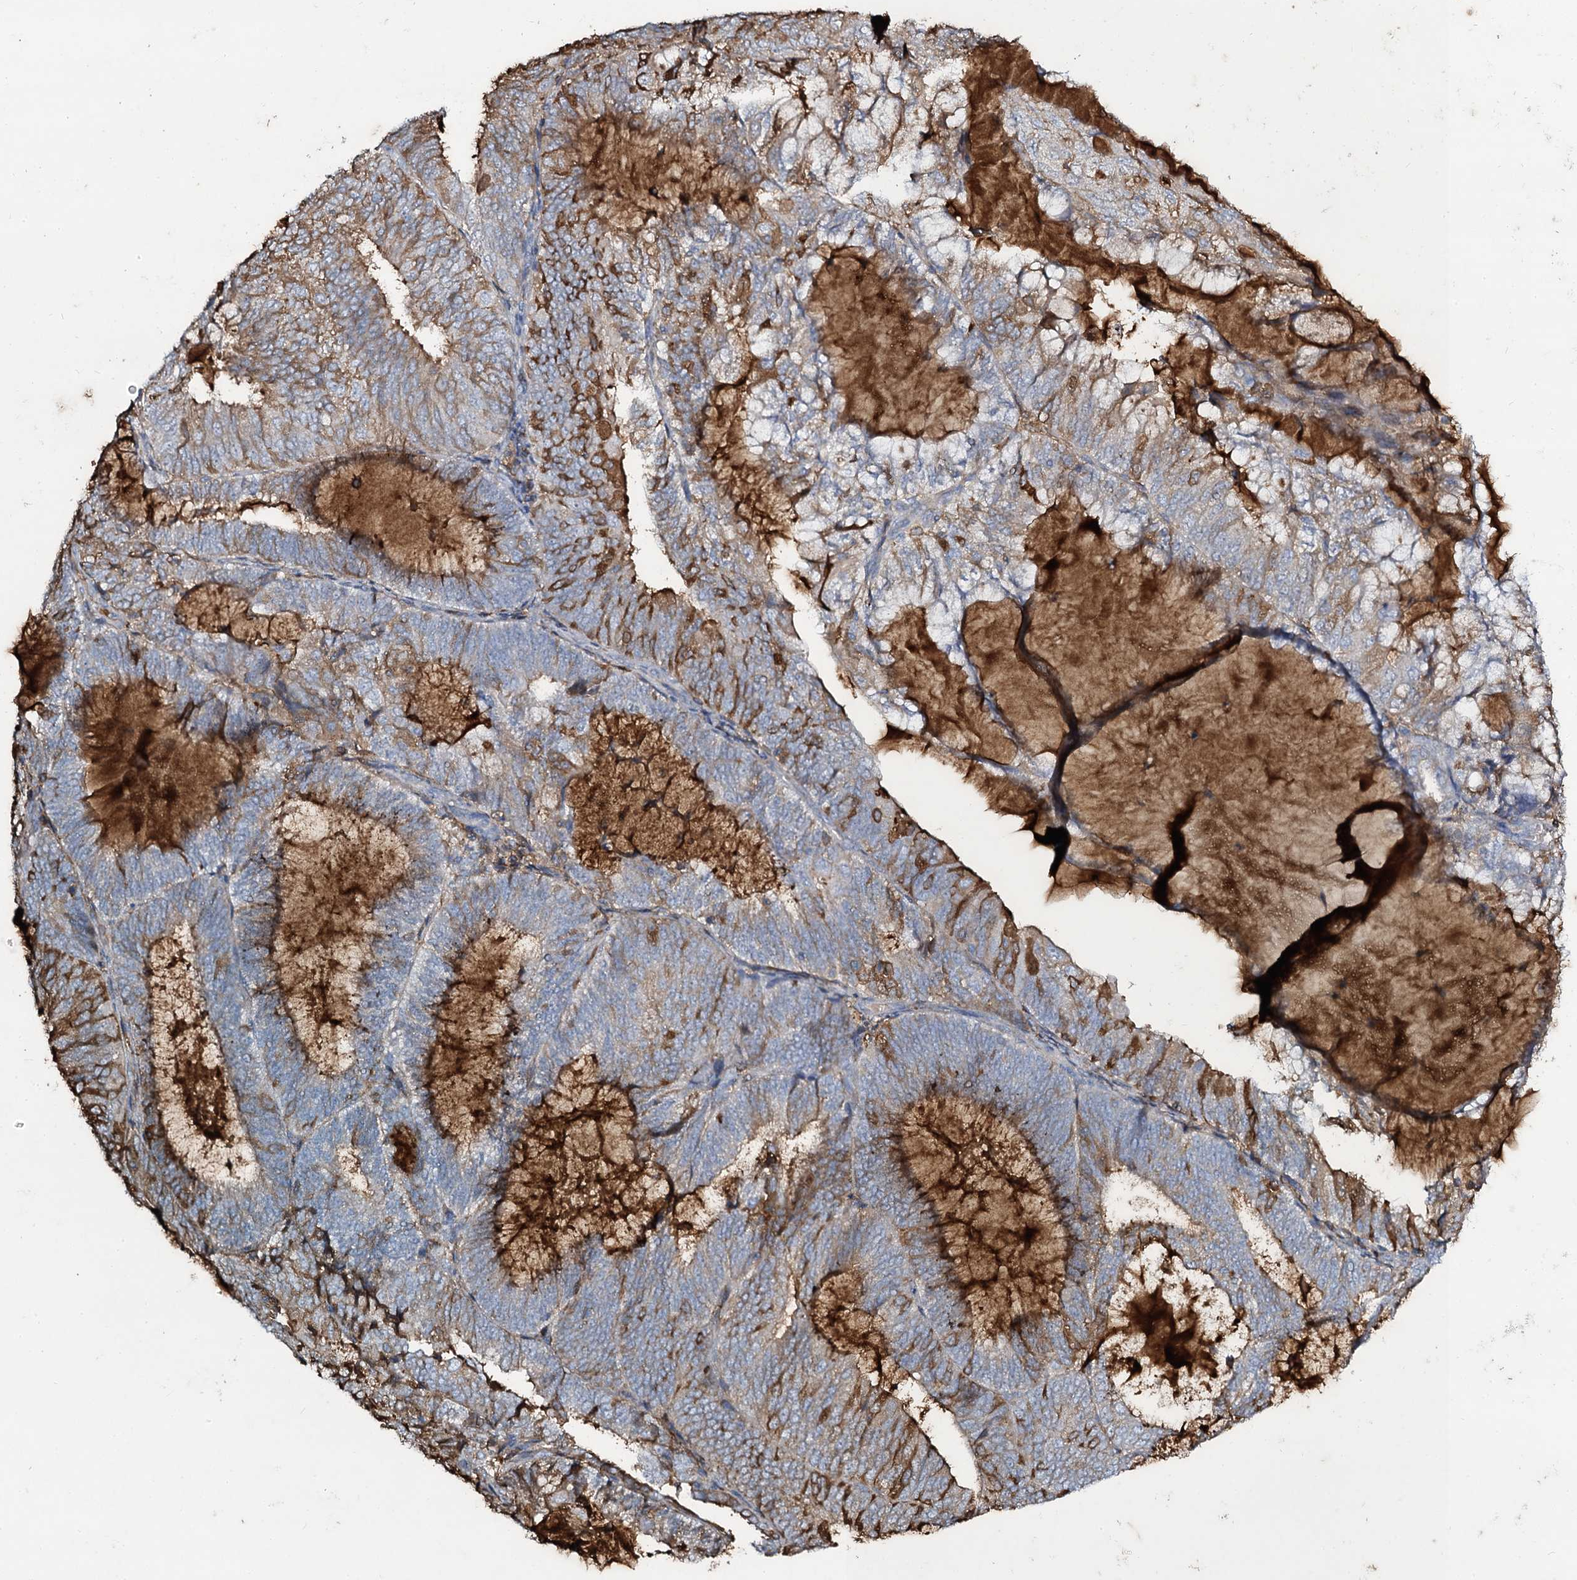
{"staining": {"intensity": "moderate", "quantity": "25%-75%", "location": "cytoplasmic/membranous"}, "tissue": "endometrial cancer", "cell_type": "Tumor cells", "image_type": "cancer", "snomed": [{"axis": "morphology", "description": "Adenocarcinoma, NOS"}, {"axis": "topography", "description": "Endometrium"}], "caption": "Immunohistochemical staining of human endometrial adenocarcinoma reveals medium levels of moderate cytoplasmic/membranous protein positivity in about 25%-75% of tumor cells.", "gene": "EDN1", "patient": {"sex": "female", "age": 81}}